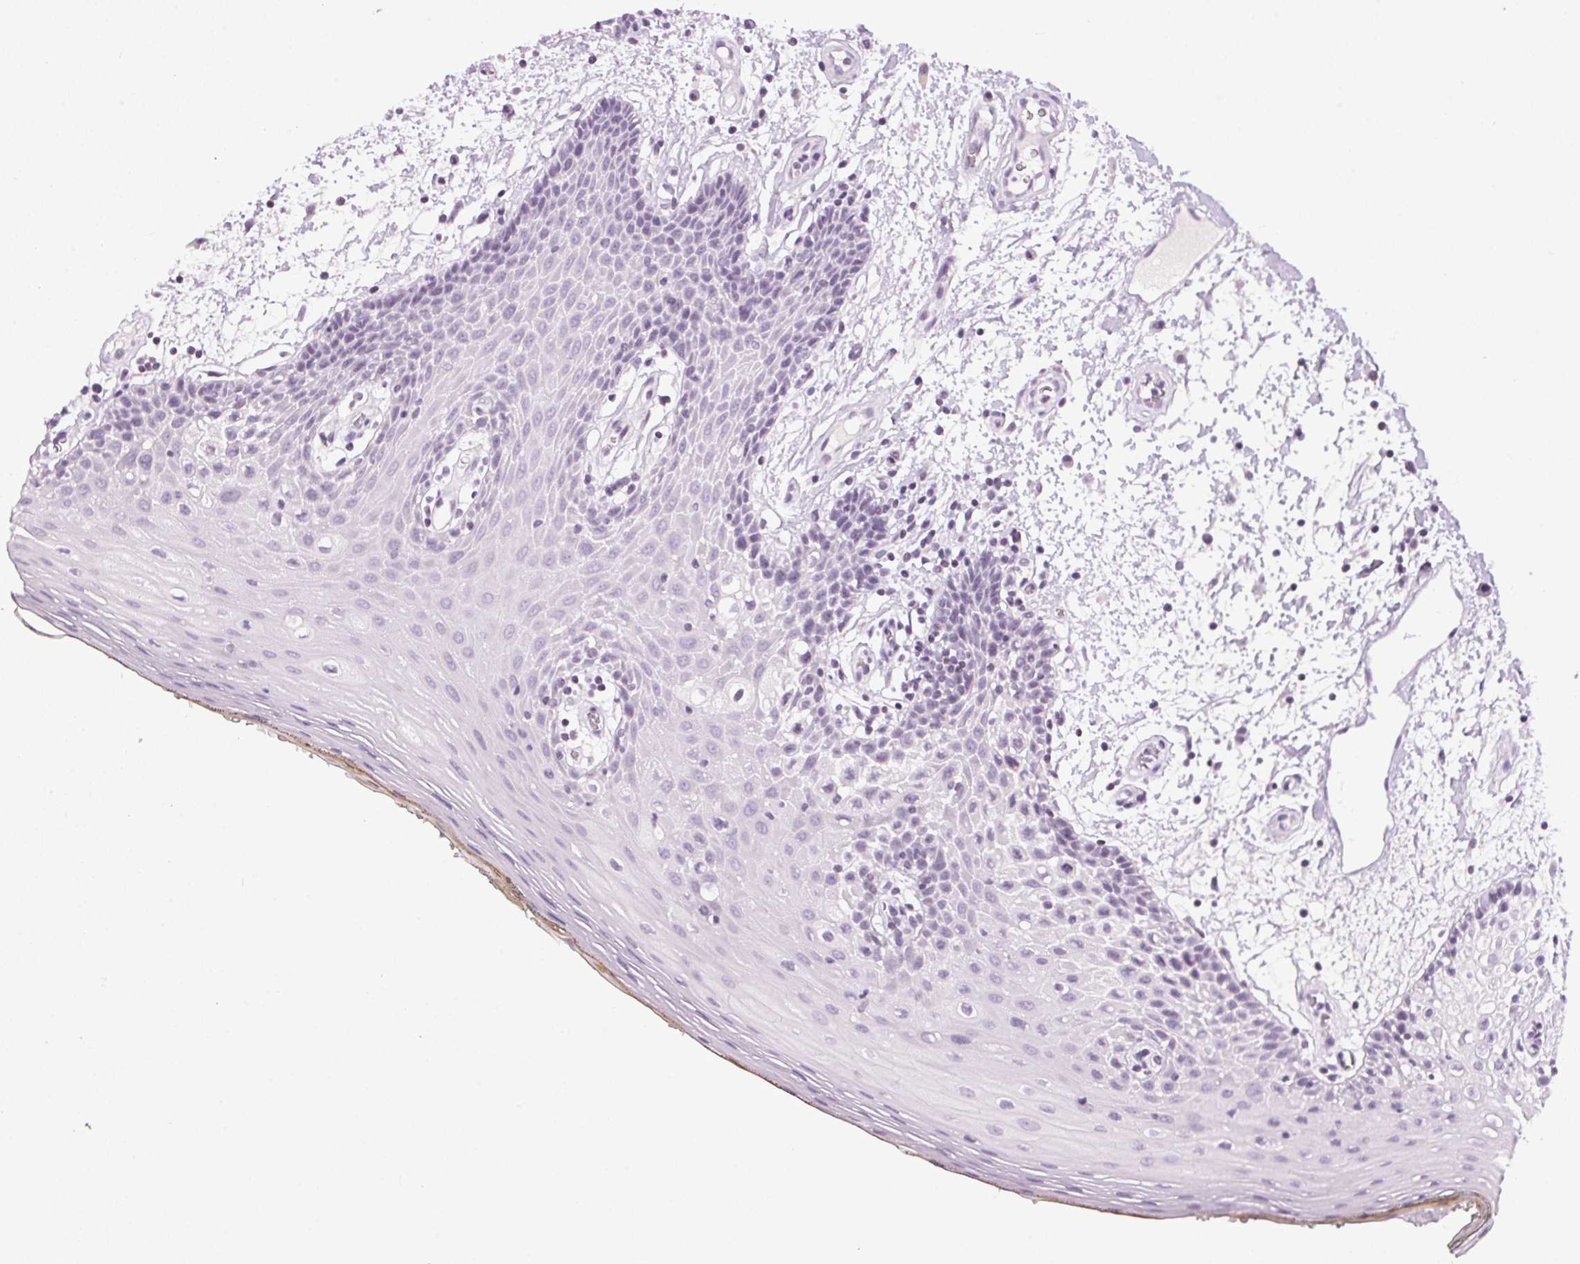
{"staining": {"intensity": "negative", "quantity": "none", "location": "none"}, "tissue": "oral mucosa", "cell_type": "Squamous epithelial cells", "image_type": "normal", "snomed": [{"axis": "morphology", "description": "Normal tissue, NOS"}, {"axis": "morphology", "description": "Squamous cell carcinoma, NOS"}, {"axis": "topography", "description": "Oral tissue"}, {"axis": "topography", "description": "Head-Neck"}], "caption": "The histopathology image reveals no staining of squamous epithelial cells in benign oral mucosa. The staining was performed using DAB (3,3'-diaminobenzidine) to visualize the protein expression in brown, while the nuclei were stained in blue with hematoxylin (Magnification: 20x).", "gene": "TMEM88B", "patient": {"sex": "male", "age": 52}}